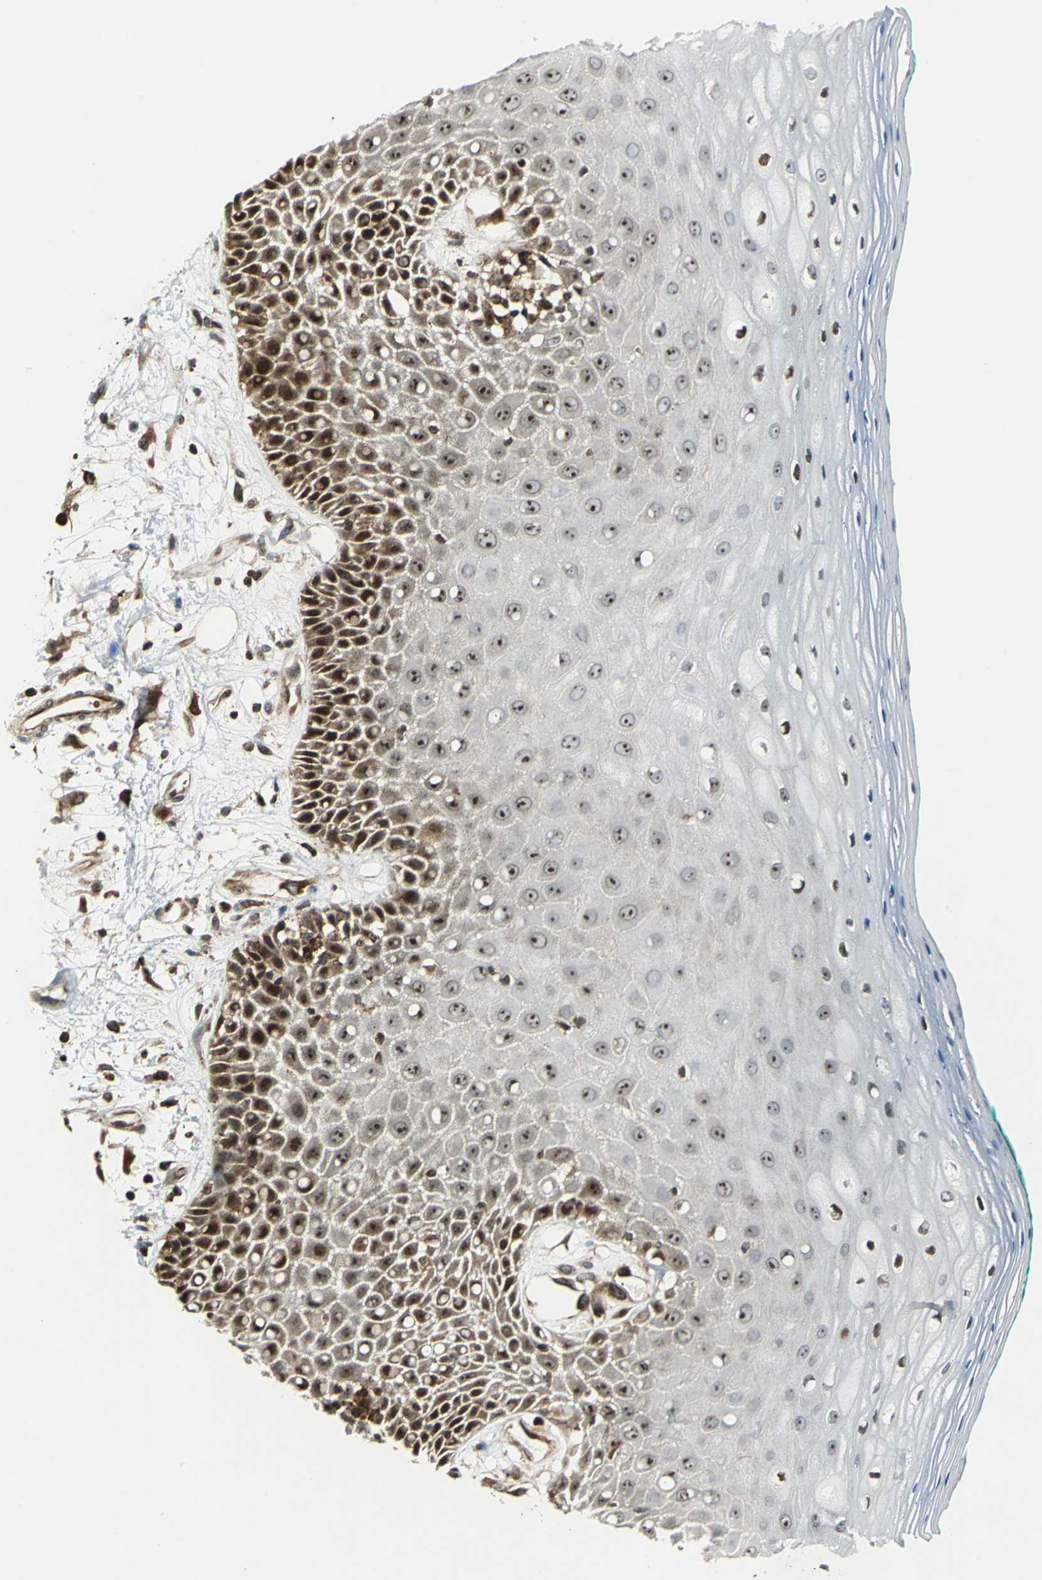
{"staining": {"intensity": "strong", "quantity": "25%-75%", "location": "nuclear"}, "tissue": "oral mucosa", "cell_type": "Squamous epithelial cells", "image_type": "normal", "snomed": [{"axis": "morphology", "description": "Normal tissue, NOS"}, {"axis": "morphology", "description": "Squamous cell carcinoma, NOS"}, {"axis": "topography", "description": "Skeletal muscle"}, {"axis": "topography", "description": "Oral tissue"}, {"axis": "topography", "description": "Head-Neck"}], "caption": "Immunohistochemical staining of unremarkable human oral mucosa demonstrates 25%-75% levels of strong nuclear protein expression in about 25%-75% of squamous epithelial cells.", "gene": "AATF", "patient": {"sex": "female", "age": 84}}